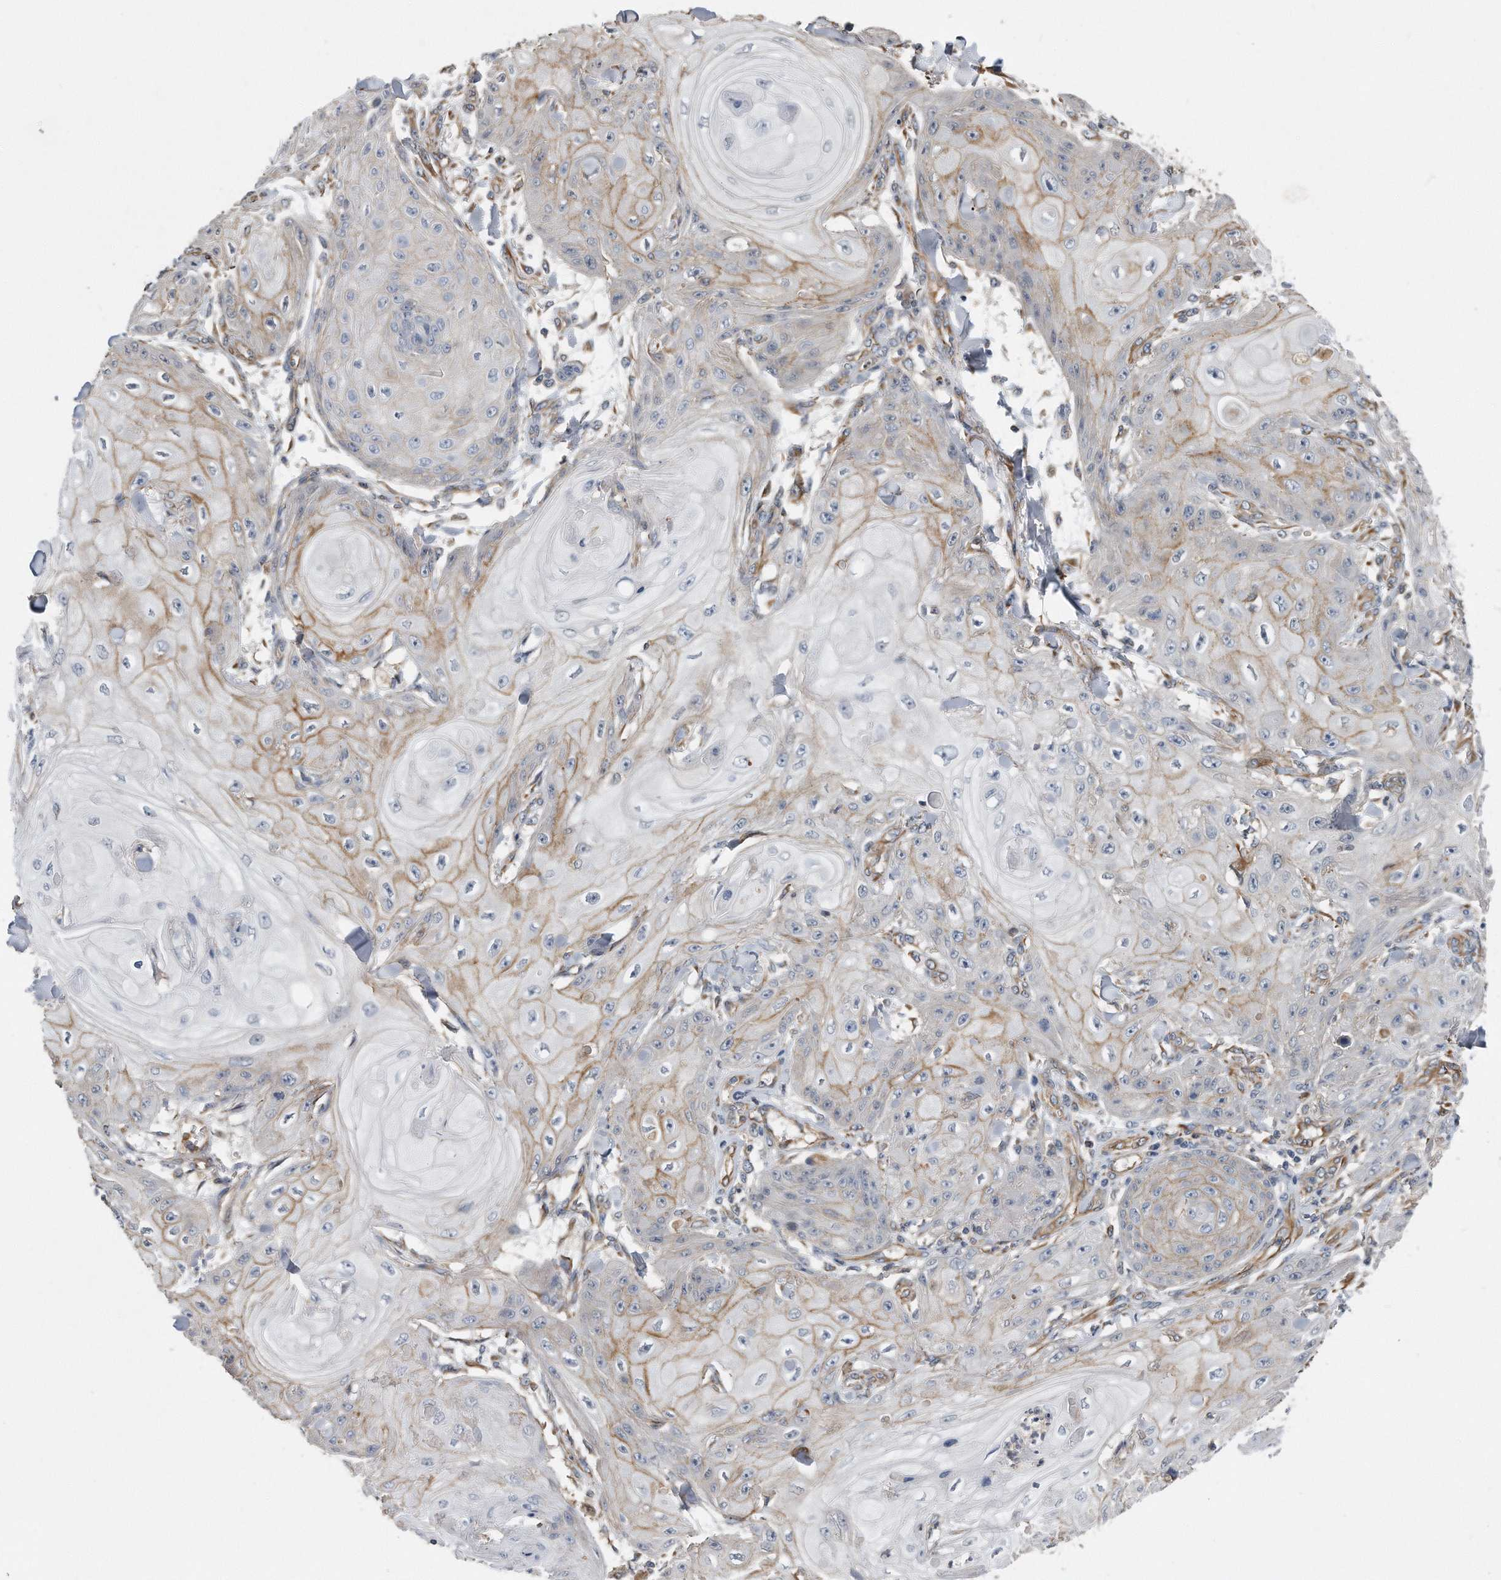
{"staining": {"intensity": "moderate", "quantity": "<25%", "location": "cytoplasmic/membranous"}, "tissue": "skin cancer", "cell_type": "Tumor cells", "image_type": "cancer", "snomed": [{"axis": "morphology", "description": "Squamous cell carcinoma, NOS"}, {"axis": "topography", "description": "Skin"}], "caption": "IHC photomicrograph of skin cancer (squamous cell carcinoma) stained for a protein (brown), which displays low levels of moderate cytoplasmic/membranous positivity in about <25% of tumor cells.", "gene": "GPC1", "patient": {"sex": "male", "age": 74}}